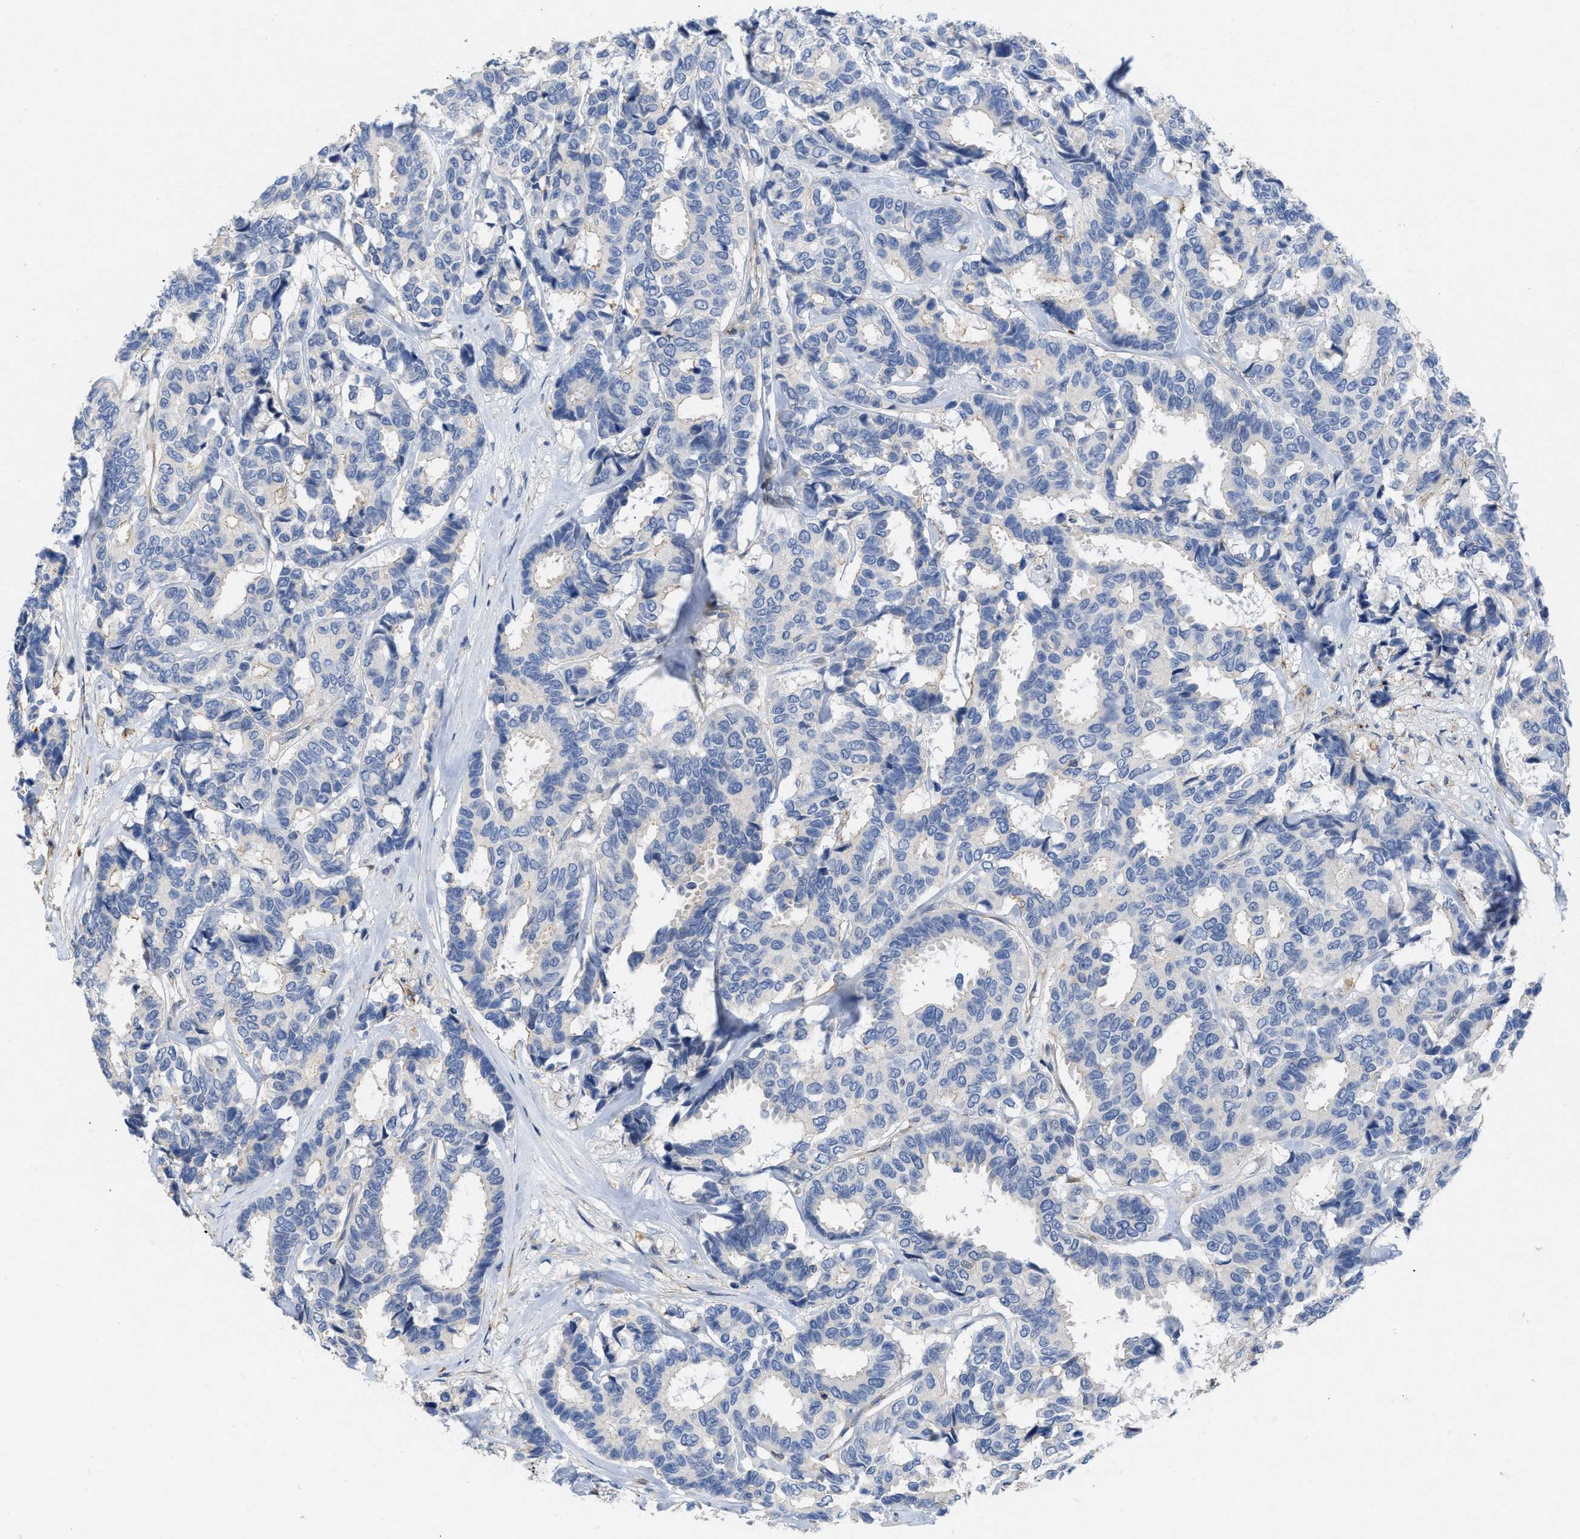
{"staining": {"intensity": "negative", "quantity": "none", "location": "none"}, "tissue": "breast cancer", "cell_type": "Tumor cells", "image_type": "cancer", "snomed": [{"axis": "morphology", "description": "Duct carcinoma"}, {"axis": "topography", "description": "Breast"}], "caption": "DAB (3,3'-diaminobenzidine) immunohistochemical staining of human infiltrating ductal carcinoma (breast) reveals no significant staining in tumor cells.", "gene": "TMEM131", "patient": {"sex": "female", "age": 87}}